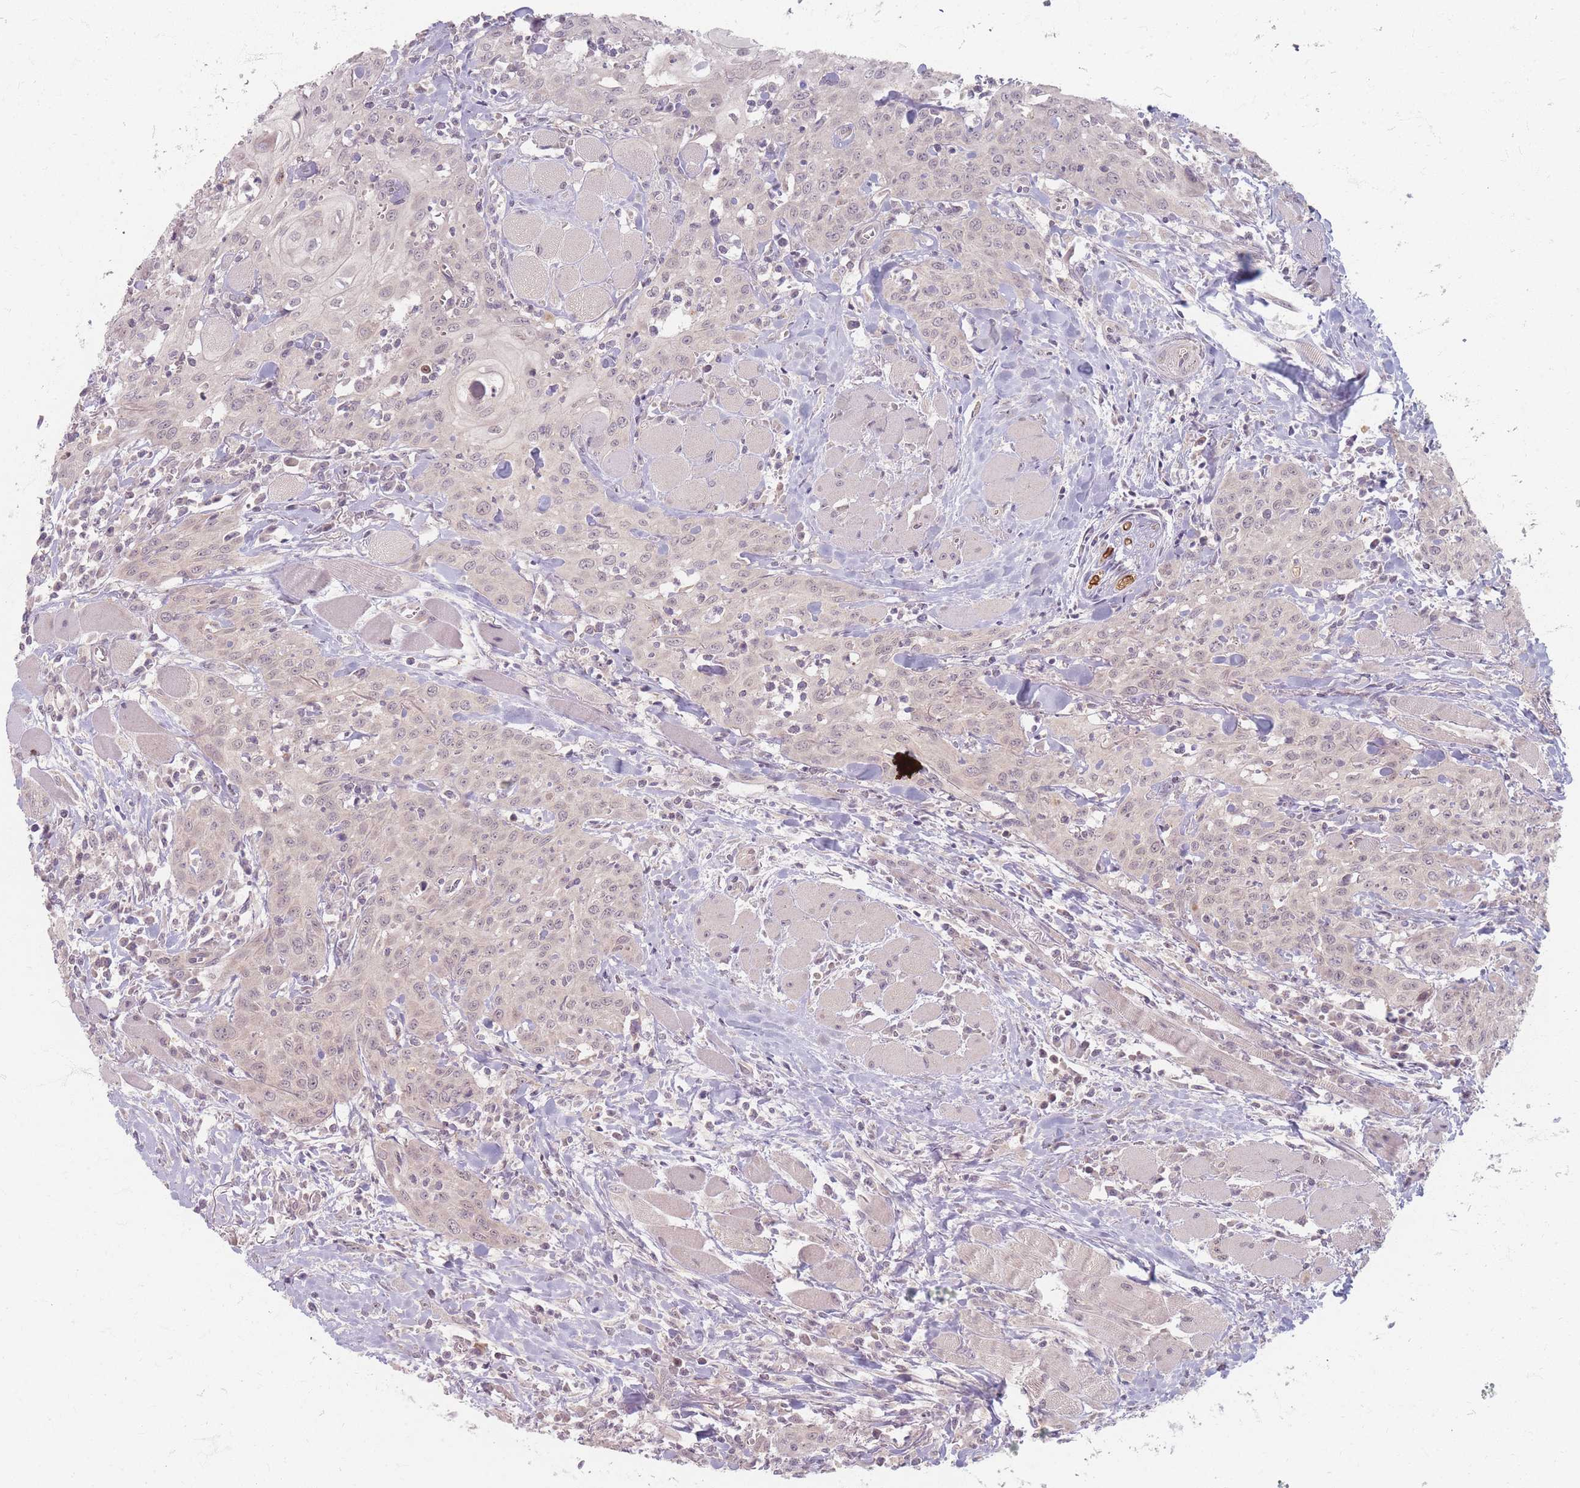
{"staining": {"intensity": "weak", "quantity": "<25%", "location": "nuclear"}, "tissue": "head and neck cancer", "cell_type": "Tumor cells", "image_type": "cancer", "snomed": [{"axis": "morphology", "description": "Squamous cell carcinoma, NOS"}, {"axis": "topography", "description": "Oral tissue"}, {"axis": "topography", "description": "Head-Neck"}], "caption": "Tumor cells are negative for protein expression in human head and neck cancer.", "gene": "GABRA6", "patient": {"sex": "female", "age": 70}}